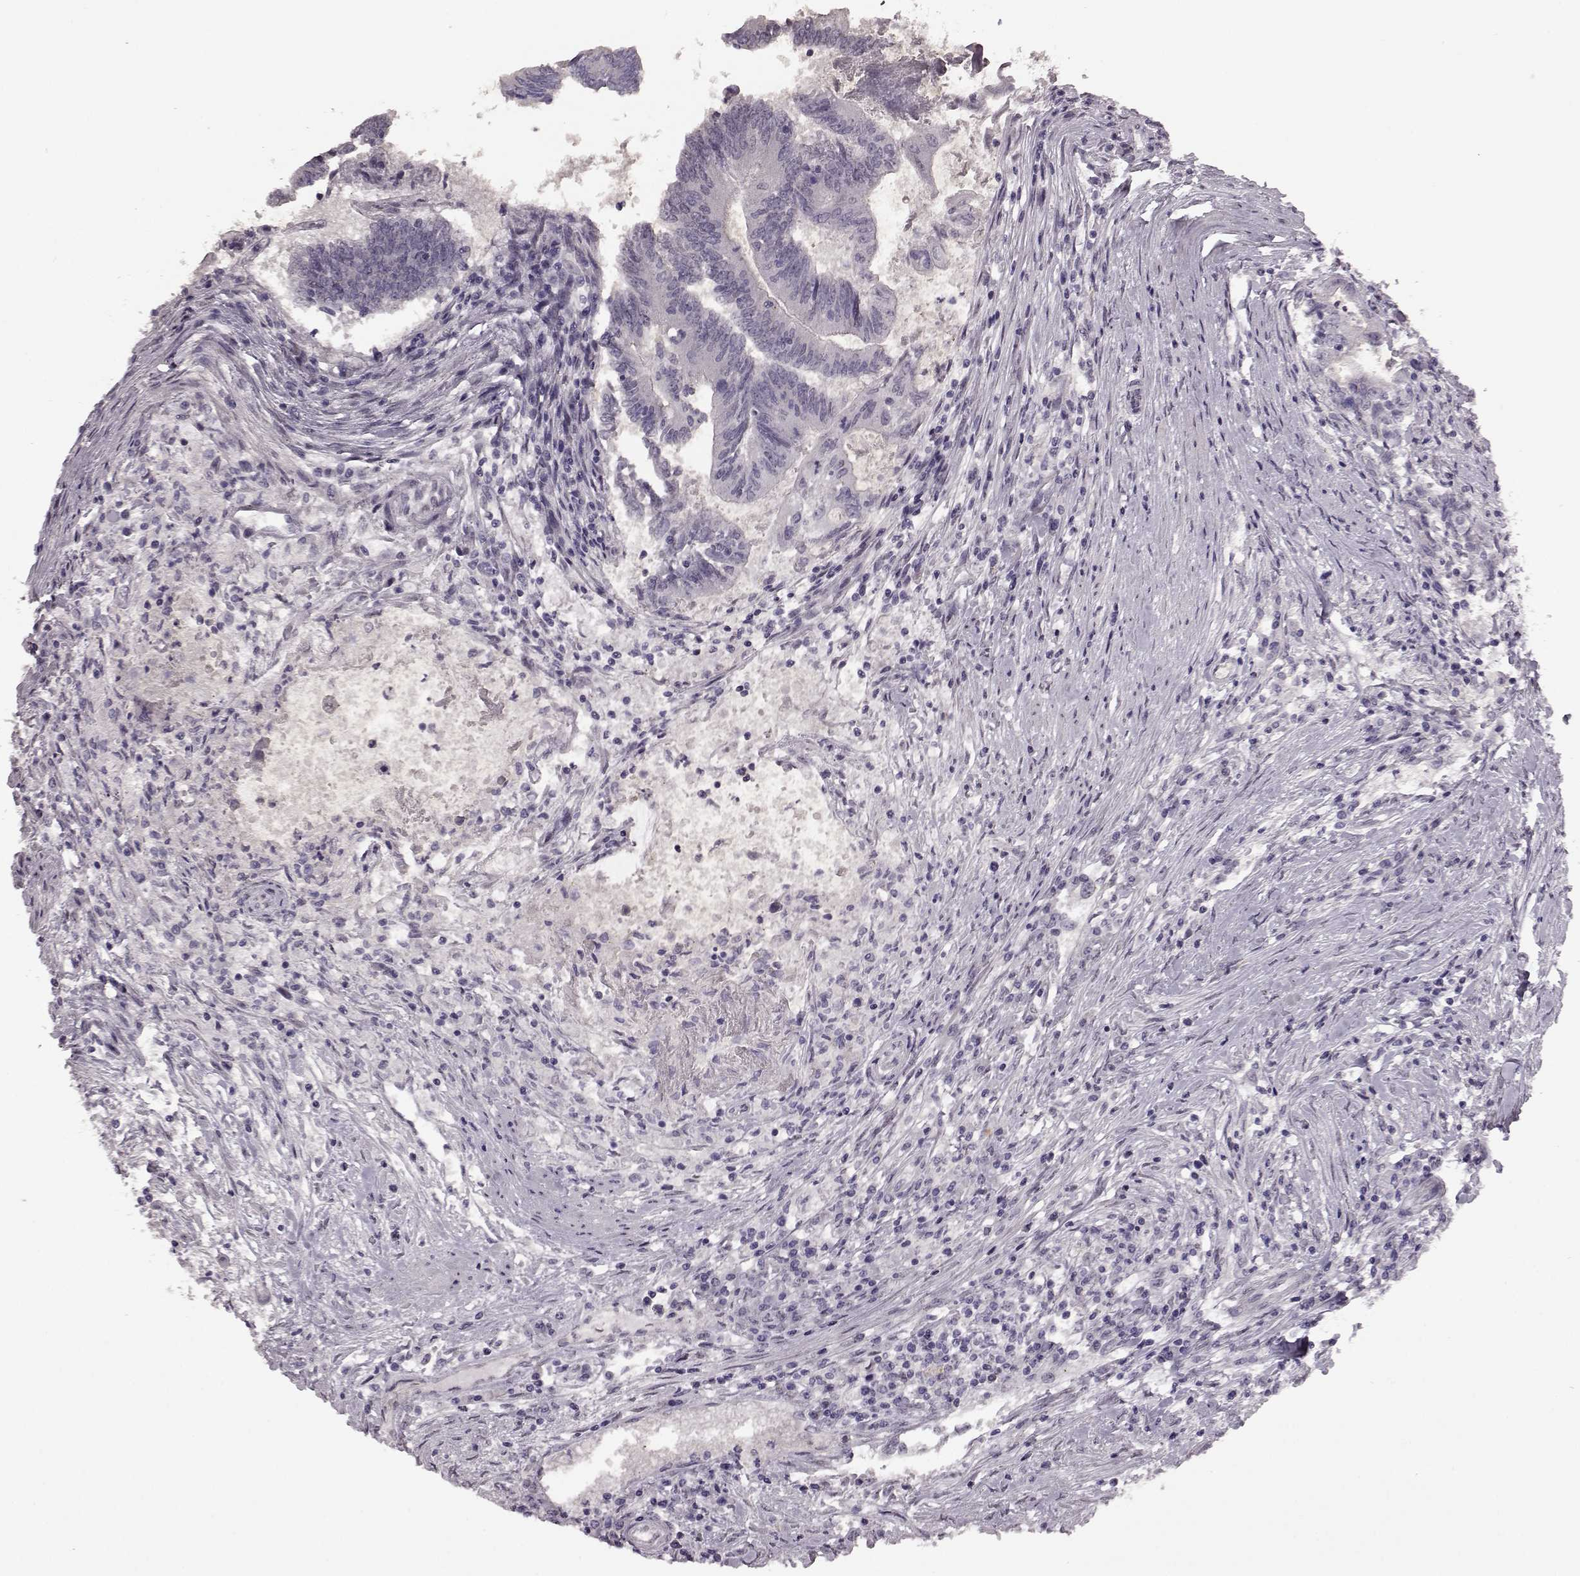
{"staining": {"intensity": "negative", "quantity": "none", "location": "none"}, "tissue": "colorectal cancer", "cell_type": "Tumor cells", "image_type": "cancer", "snomed": [{"axis": "morphology", "description": "Adenocarcinoma, NOS"}, {"axis": "topography", "description": "Colon"}], "caption": "Colorectal adenocarcinoma was stained to show a protein in brown. There is no significant staining in tumor cells.", "gene": "STX1B", "patient": {"sex": "female", "age": 70}}